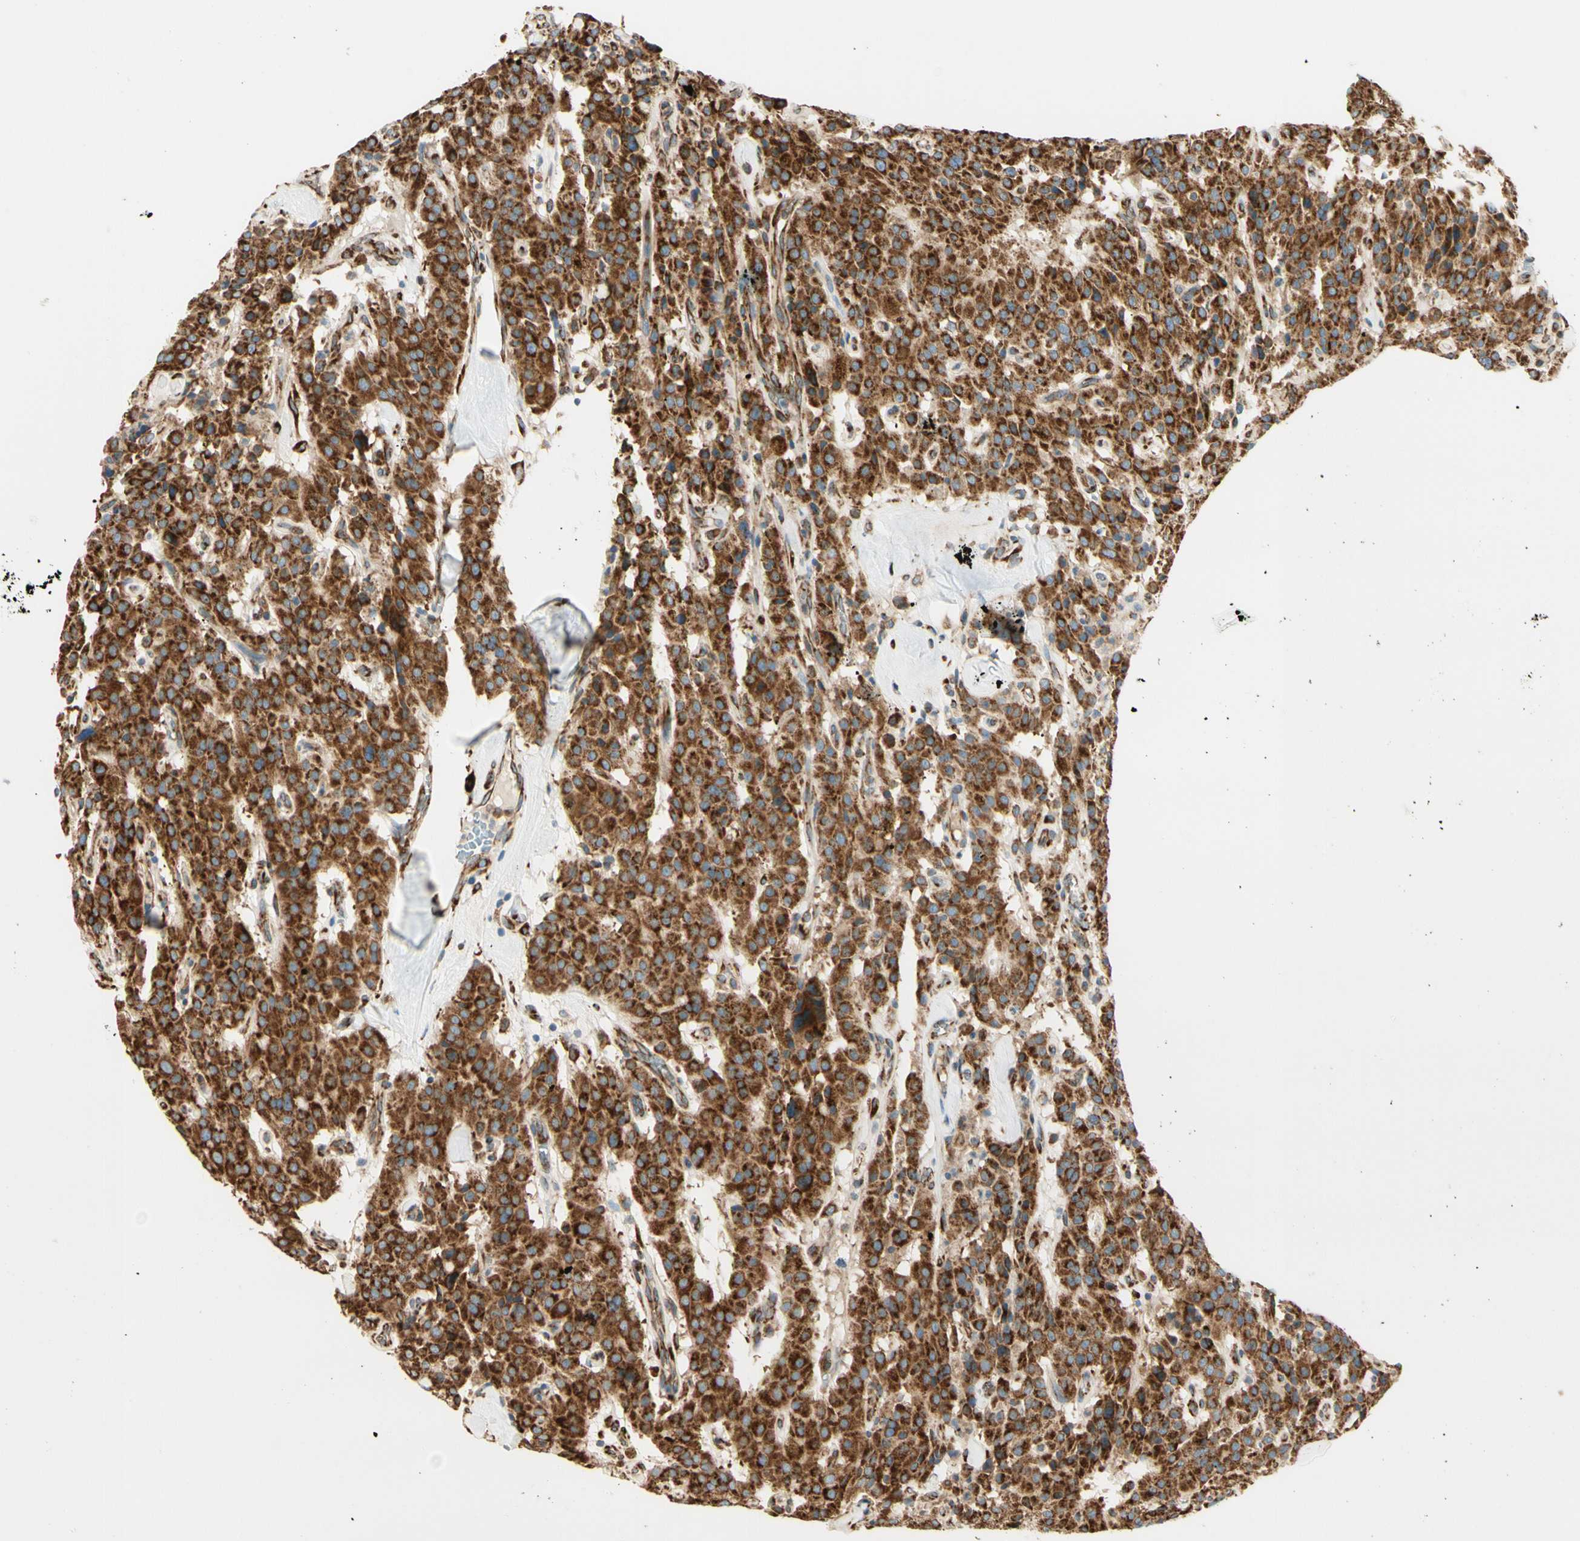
{"staining": {"intensity": "strong", "quantity": ">75%", "location": "cytoplasmic/membranous"}, "tissue": "carcinoid", "cell_type": "Tumor cells", "image_type": "cancer", "snomed": [{"axis": "morphology", "description": "Carcinoid, malignant, NOS"}, {"axis": "topography", "description": "Lung"}], "caption": "Immunohistochemistry (IHC) image of carcinoid stained for a protein (brown), which demonstrates high levels of strong cytoplasmic/membranous expression in about >75% of tumor cells.", "gene": "RRBP1", "patient": {"sex": "male", "age": 30}}